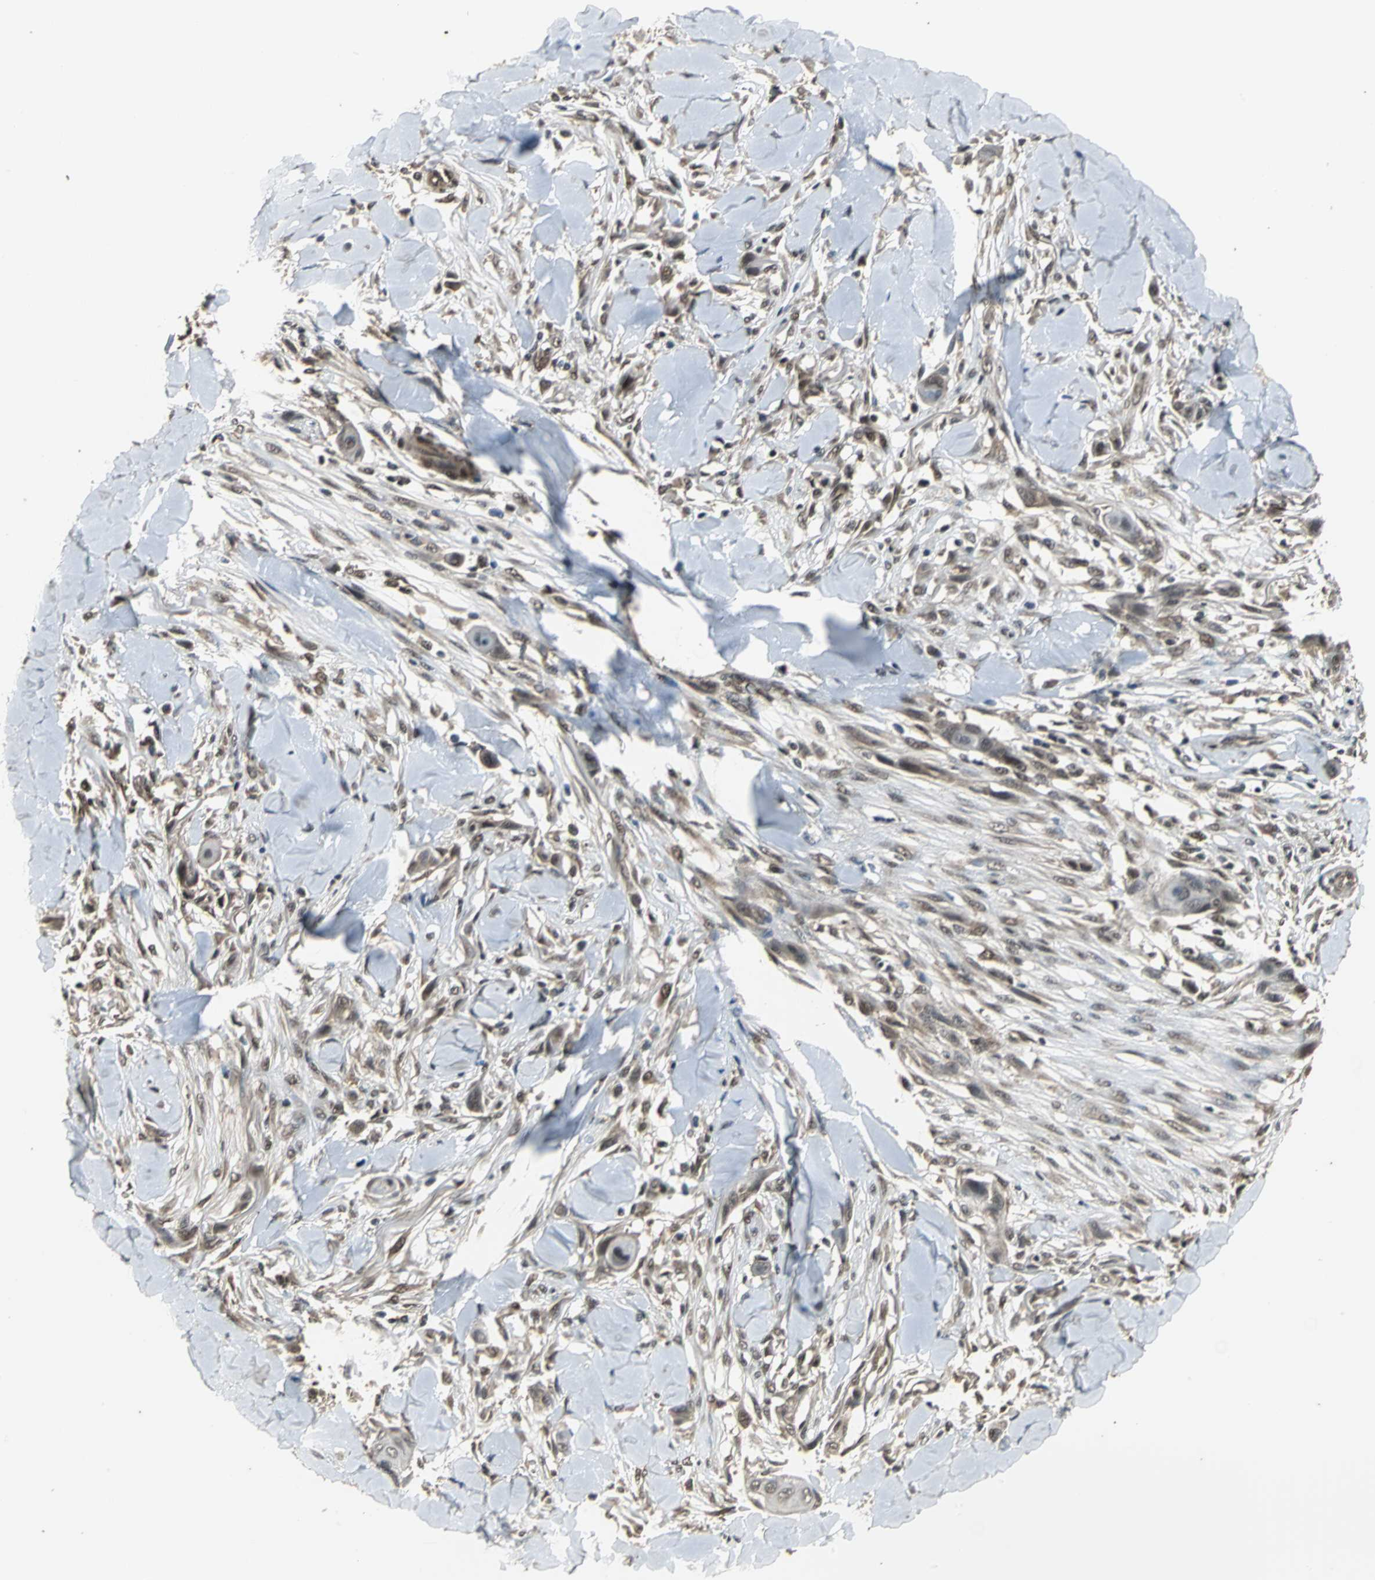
{"staining": {"intensity": "moderate", "quantity": "25%-75%", "location": "cytoplasmic/membranous"}, "tissue": "skin cancer", "cell_type": "Tumor cells", "image_type": "cancer", "snomed": [{"axis": "morphology", "description": "Squamous cell carcinoma, NOS"}, {"axis": "topography", "description": "Skin"}], "caption": "Immunohistochemical staining of human skin squamous cell carcinoma exhibits medium levels of moderate cytoplasmic/membranous expression in approximately 25%-75% of tumor cells.", "gene": "NOTCH3", "patient": {"sex": "female", "age": 59}}